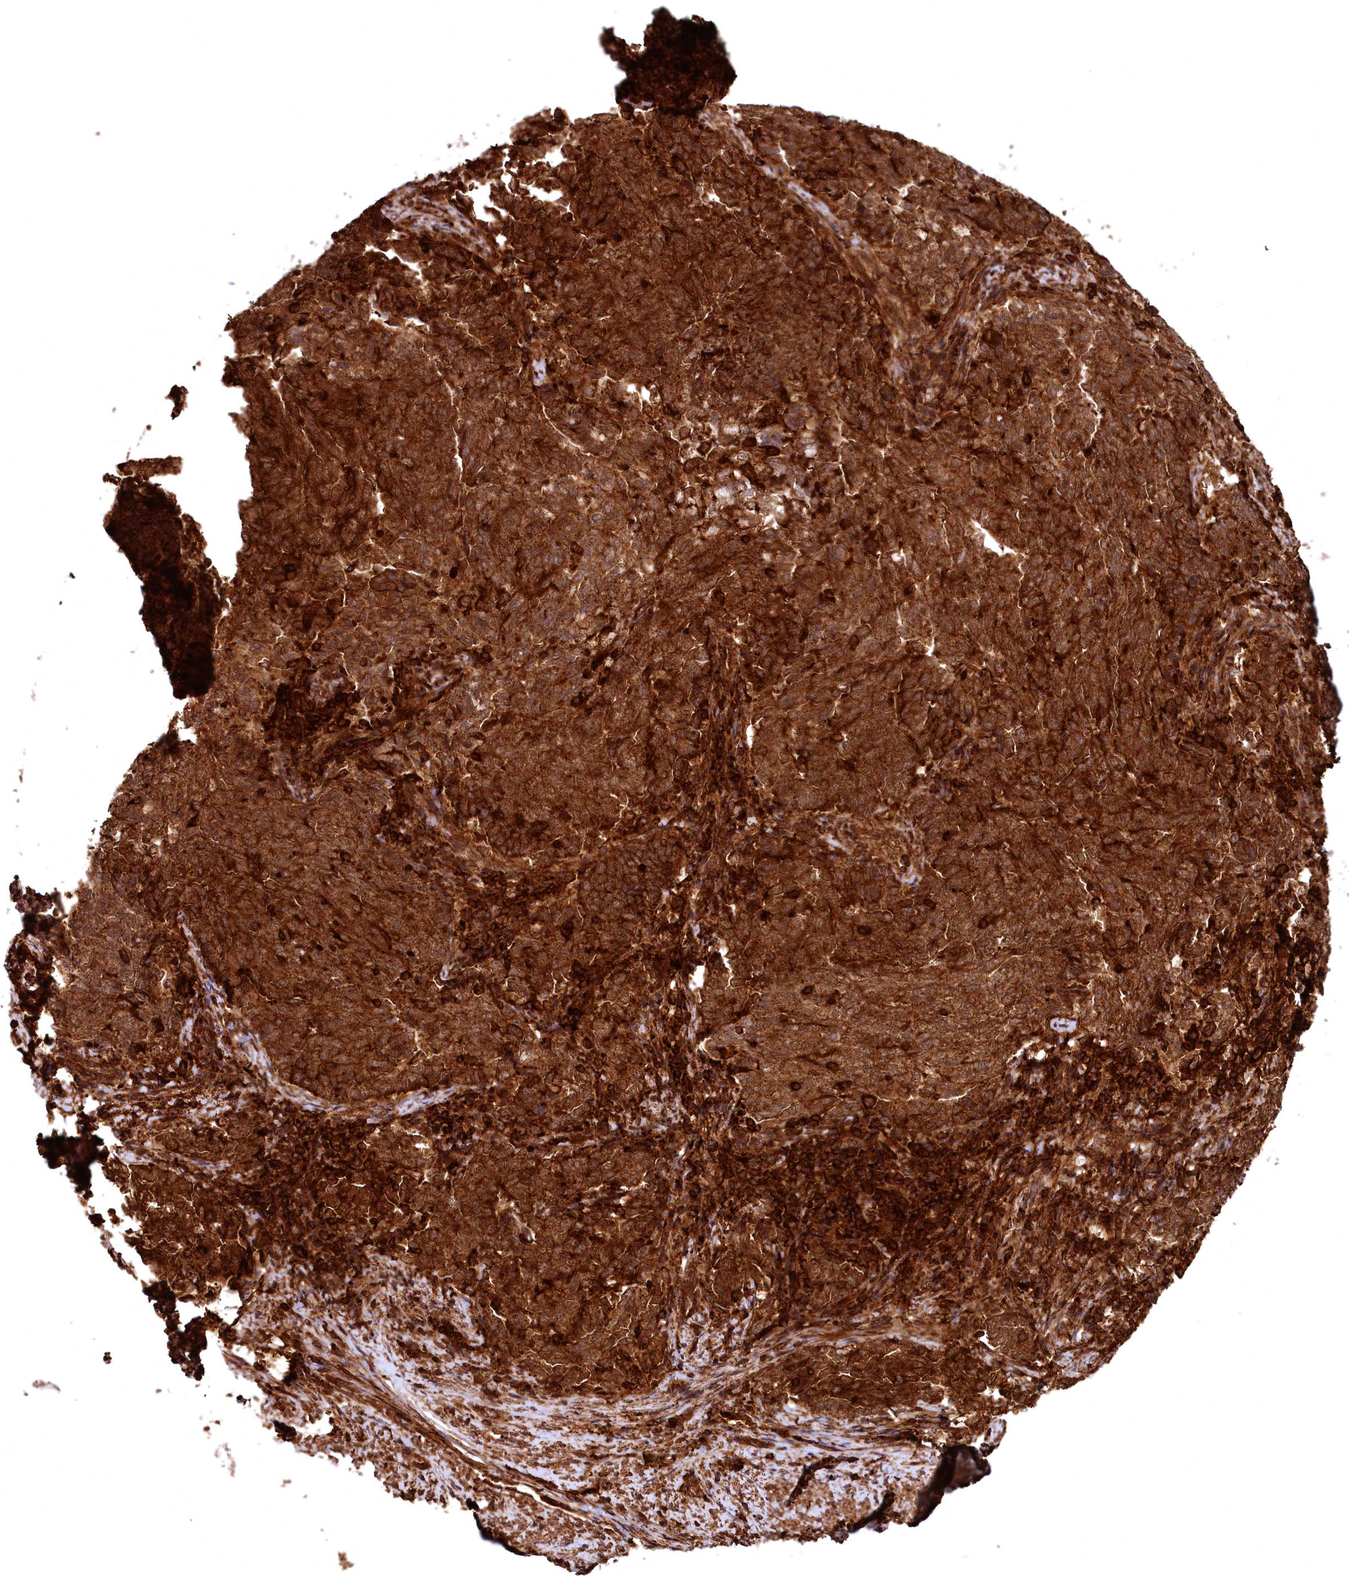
{"staining": {"intensity": "strong", "quantity": ">75%", "location": "cytoplasmic/membranous"}, "tissue": "endometrial cancer", "cell_type": "Tumor cells", "image_type": "cancer", "snomed": [{"axis": "morphology", "description": "Adenocarcinoma, NOS"}, {"axis": "topography", "description": "Endometrium"}], "caption": "Immunohistochemical staining of endometrial cancer (adenocarcinoma) shows high levels of strong cytoplasmic/membranous expression in about >75% of tumor cells.", "gene": "STUB1", "patient": {"sex": "female", "age": 80}}